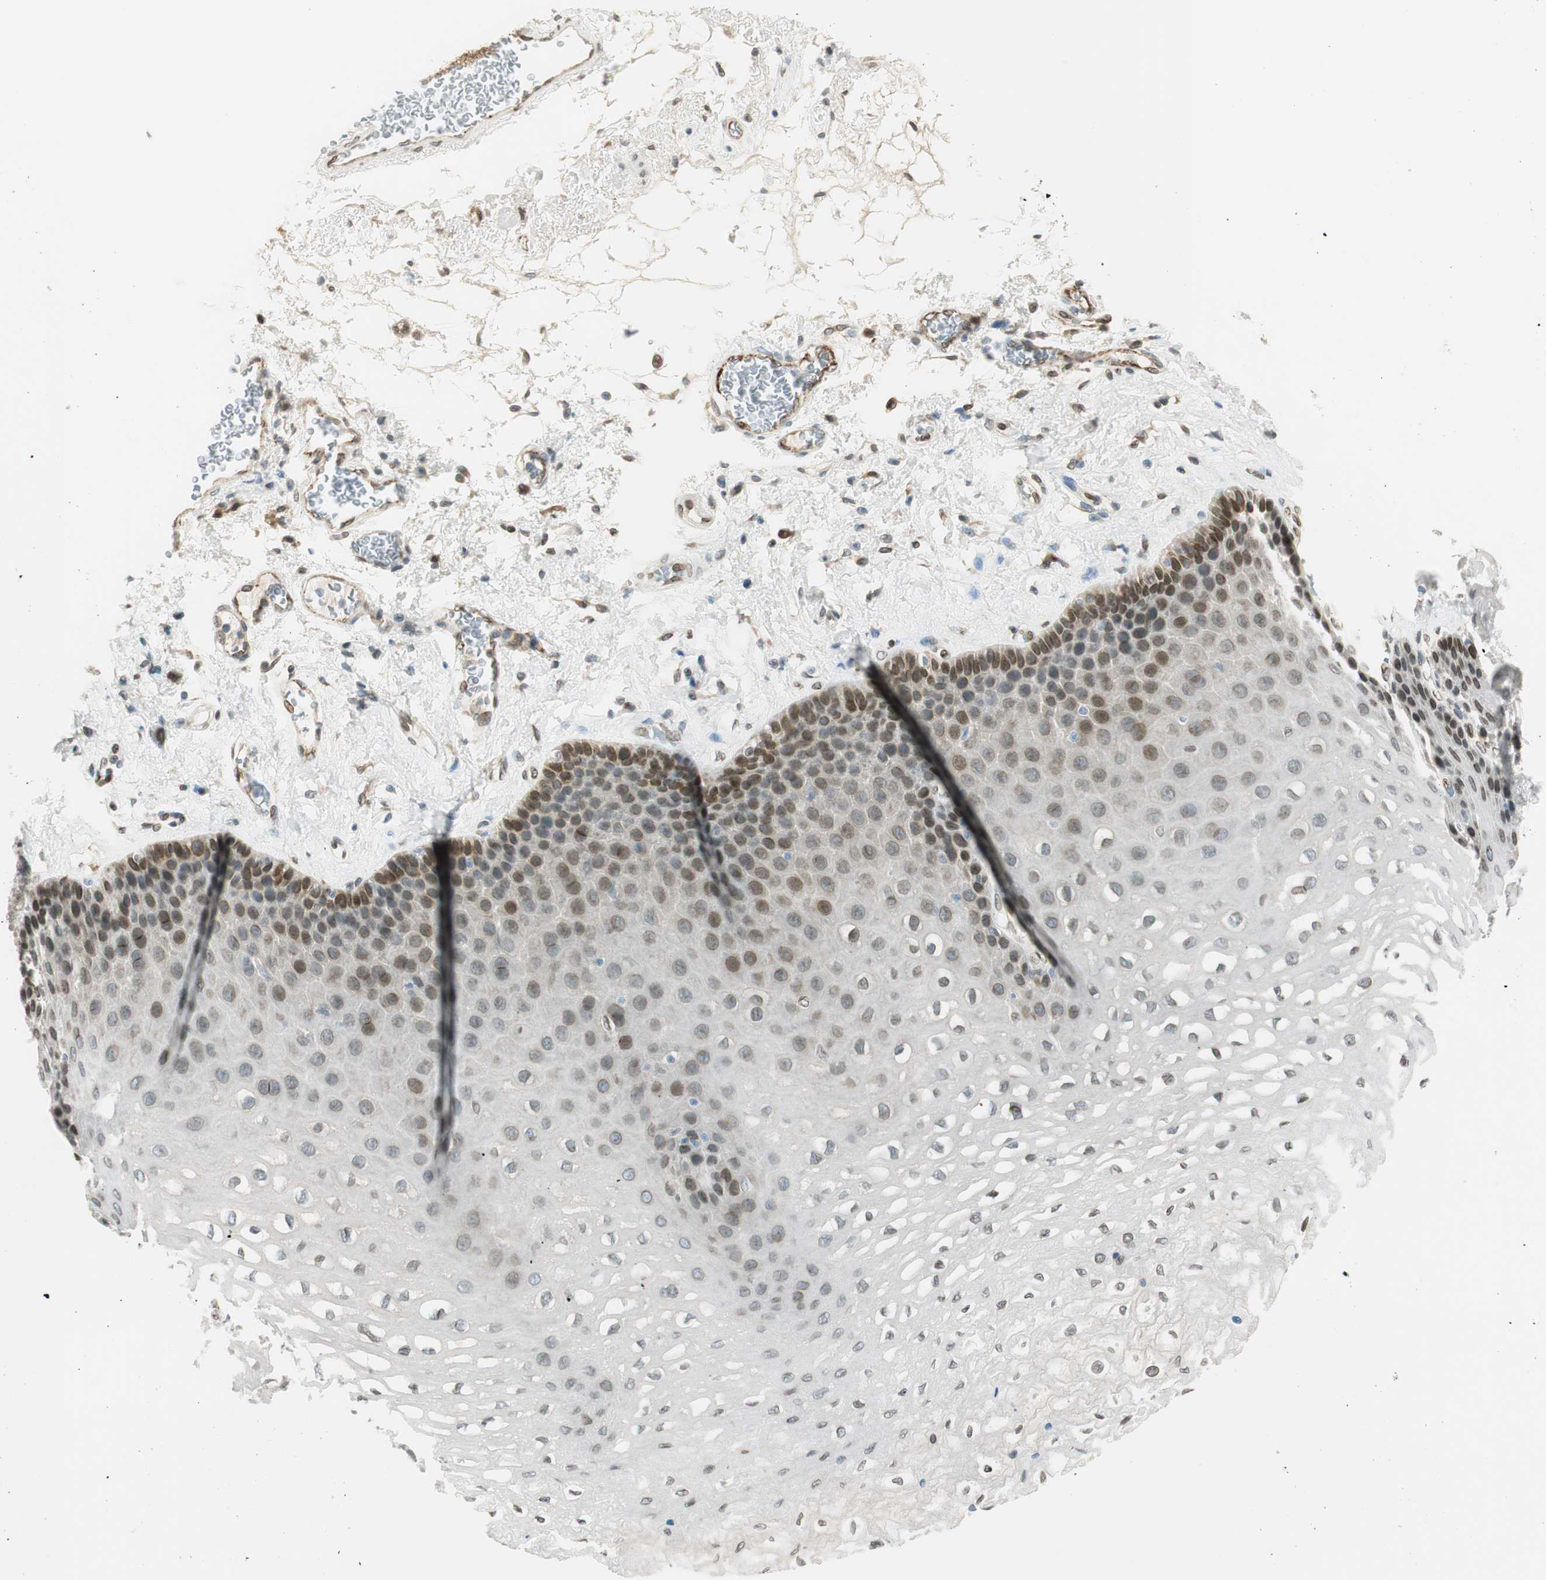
{"staining": {"intensity": "moderate", "quantity": "25%-75%", "location": "nuclear"}, "tissue": "esophagus", "cell_type": "Squamous epithelial cells", "image_type": "normal", "snomed": [{"axis": "morphology", "description": "Normal tissue, NOS"}, {"axis": "topography", "description": "Esophagus"}], "caption": "Moderate nuclear expression is identified in approximately 25%-75% of squamous epithelial cells in unremarkable esophagus.", "gene": "TMEM260", "patient": {"sex": "female", "age": 72}}